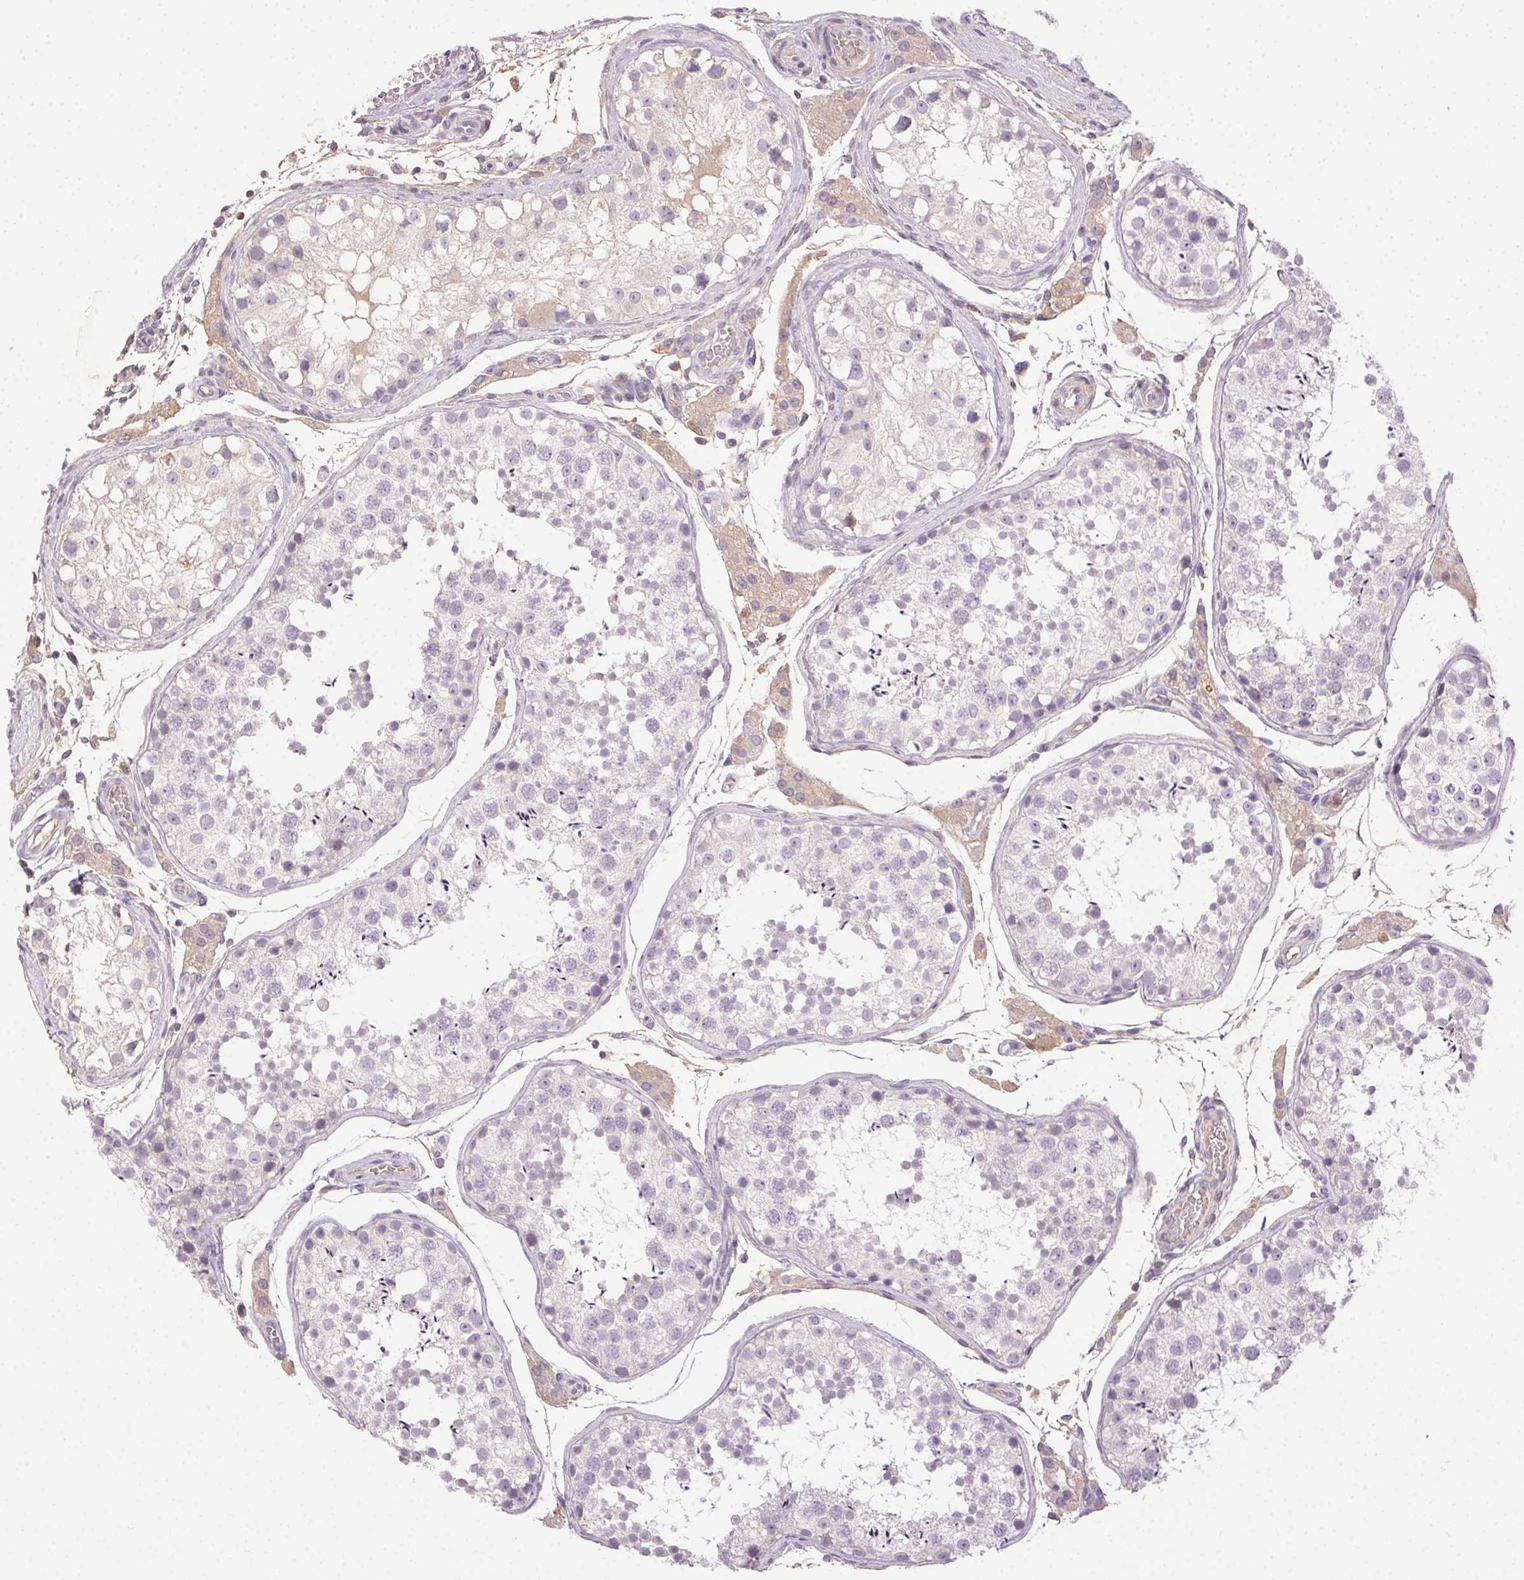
{"staining": {"intensity": "negative", "quantity": "none", "location": "none"}, "tissue": "testis", "cell_type": "Cells in seminiferous ducts", "image_type": "normal", "snomed": [{"axis": "morphology", "description": "Normal tissue, NOS"}, {"axis": "morphology", "description": "Seminoma, NOS"}, {"axis": "topography", "description": "Testis"}], "caption": "Immunohistochemical staining of normal human testis reveals no significant positivity in cells in seminiferous ducts. Nuclei are stained in blue.", "gene": "BPIFB2", "patient": {"sex": "male", "age": 29}}